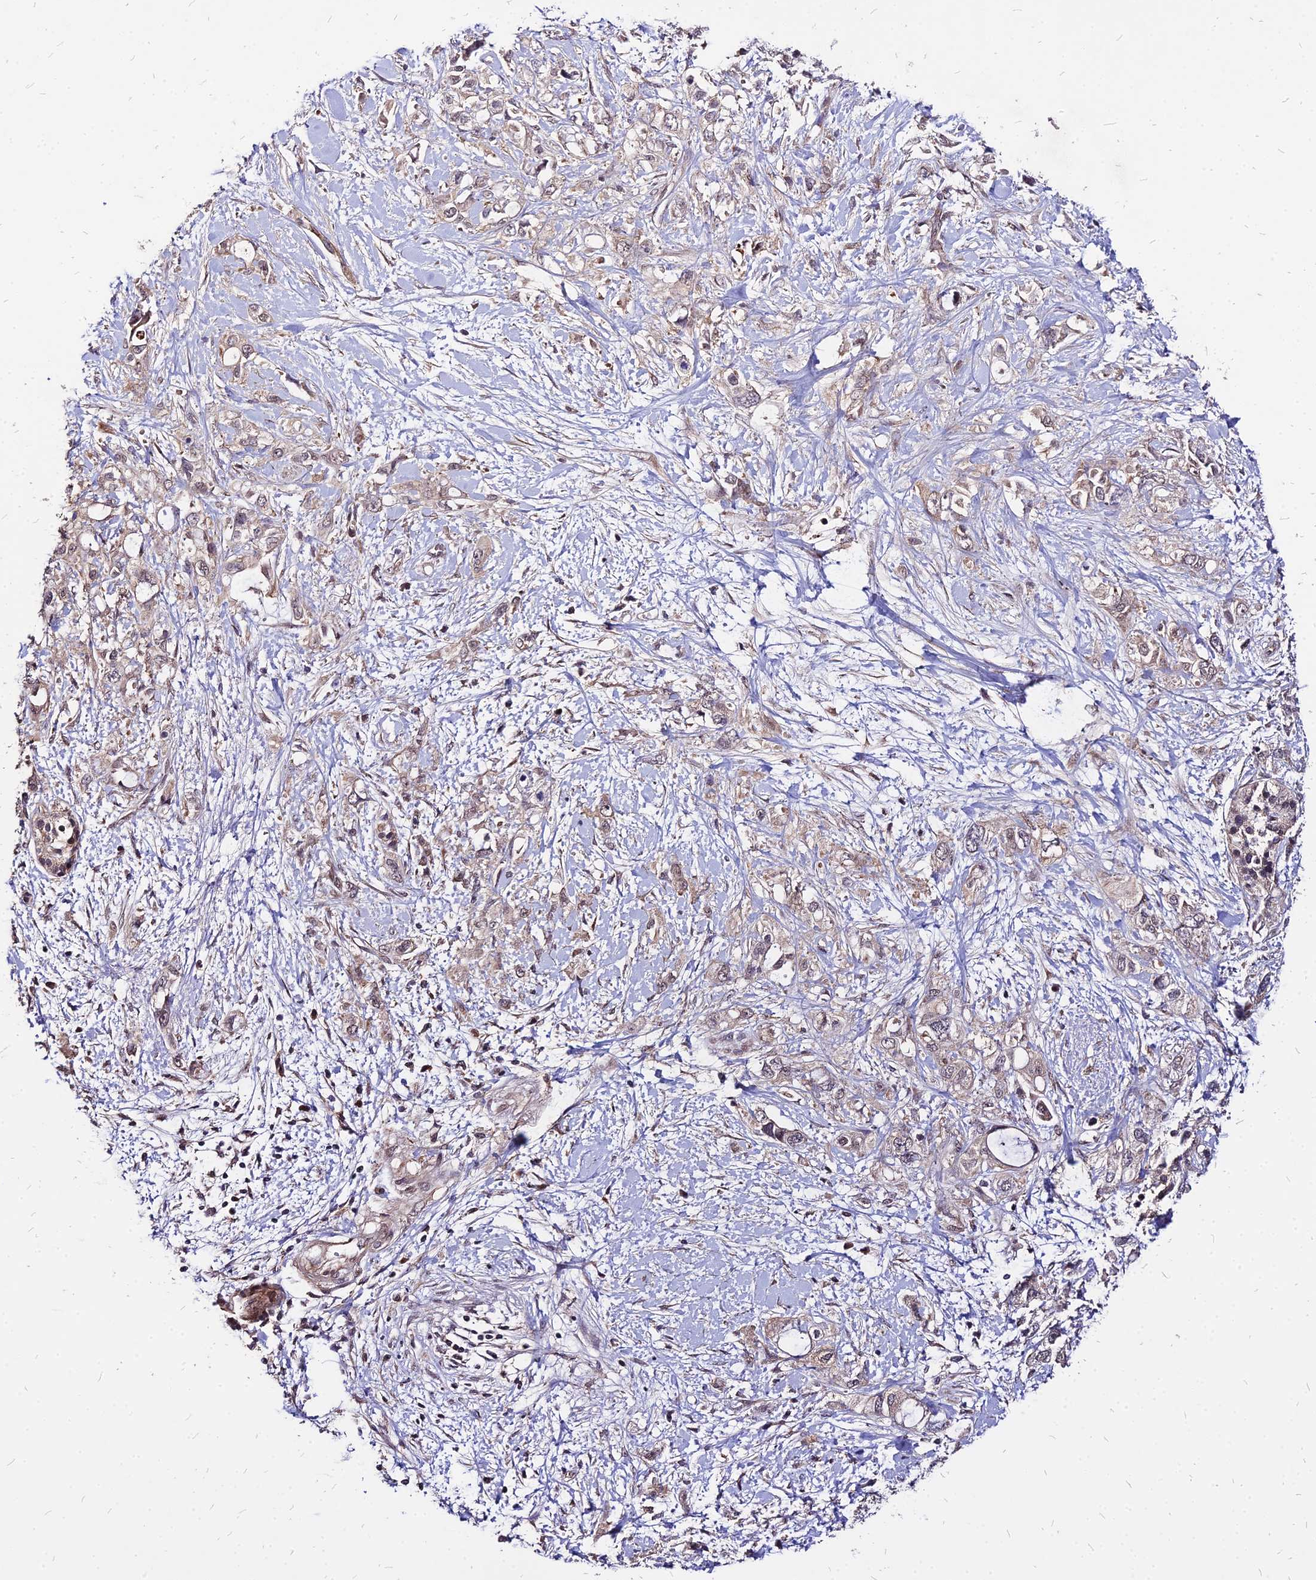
{"staining": {"intensity": "weak", "quantity": "25%-75%", "location": "cytoplasmic/membranous"}, "tissue": "pancreatic cancer", "cell_type": "Tumor cells", "image_type": "cancer", "snomed": [{"axis": "morphology", "description": "Adenocarcinoma, NOS"}, {"axis": "topography", "description": "Pancreas"}], "caption": "Human adenocarcinoma (pancreatic) stained for a protein (brown) demonstrates weak cytoplasmic/membranous positive staining in about 25%-75% of tumor cells.", "gene": "APBA3", "patient": {"sex": "female", "age": 56}}